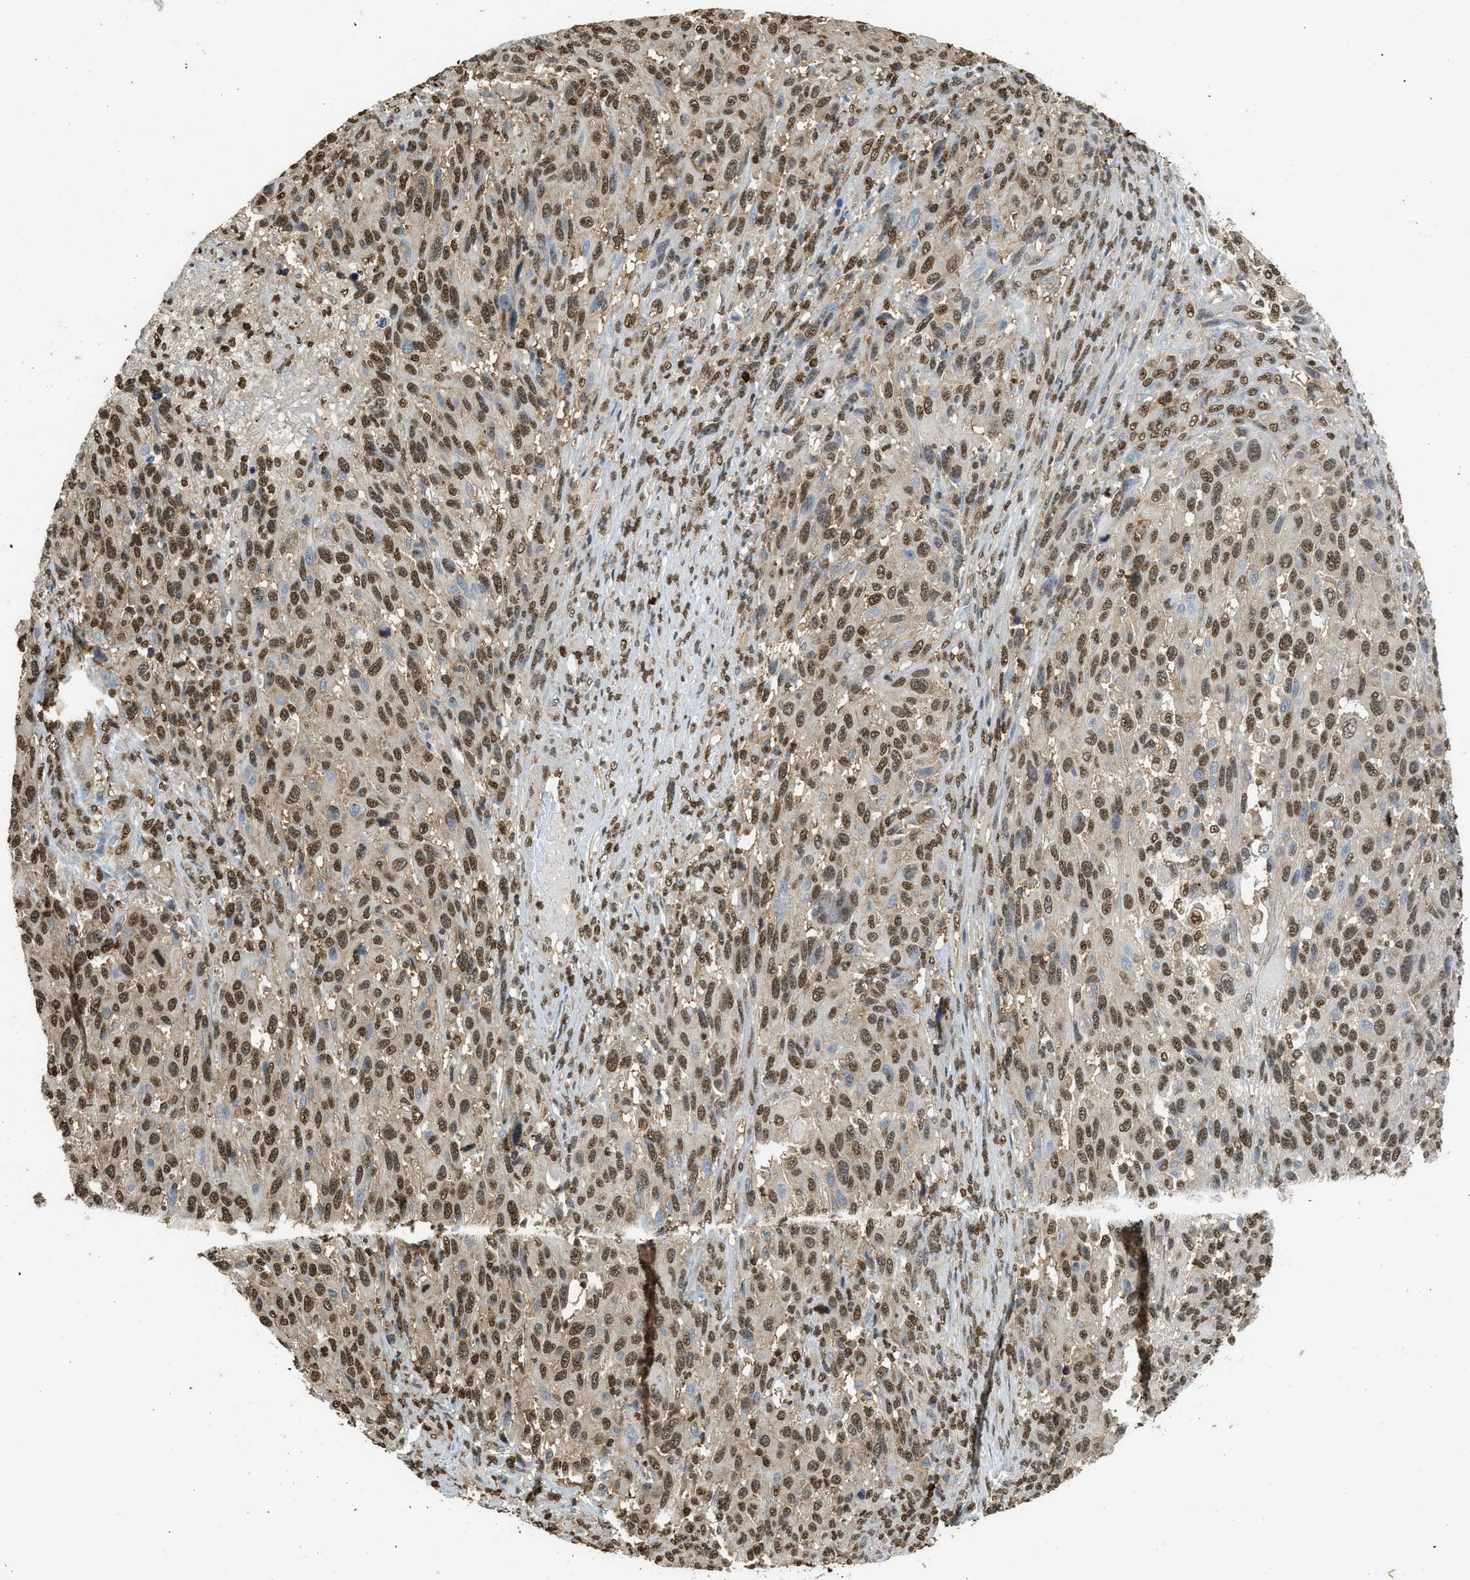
{"staining": {"intensity": "moderate", "quantity": ">75%", "location": "nuclear"}, "tissue": "melanoma", "cell_type": "Tumor cells", "image_type": "cancer", "snomed": [{"axis": "morphology", "description": "Malignant melanoma, Metastatic site"}, {"axis": "topography", "description": "Lymph node"}], "caption": "The histopathology image demonstrates immunohistochemical staining of melanoma. There is moderate nuclear staining is identified in about >75% of tumor cells.", "gene": "NR5A2", "patient": {"sex": "male", "age": 61}}